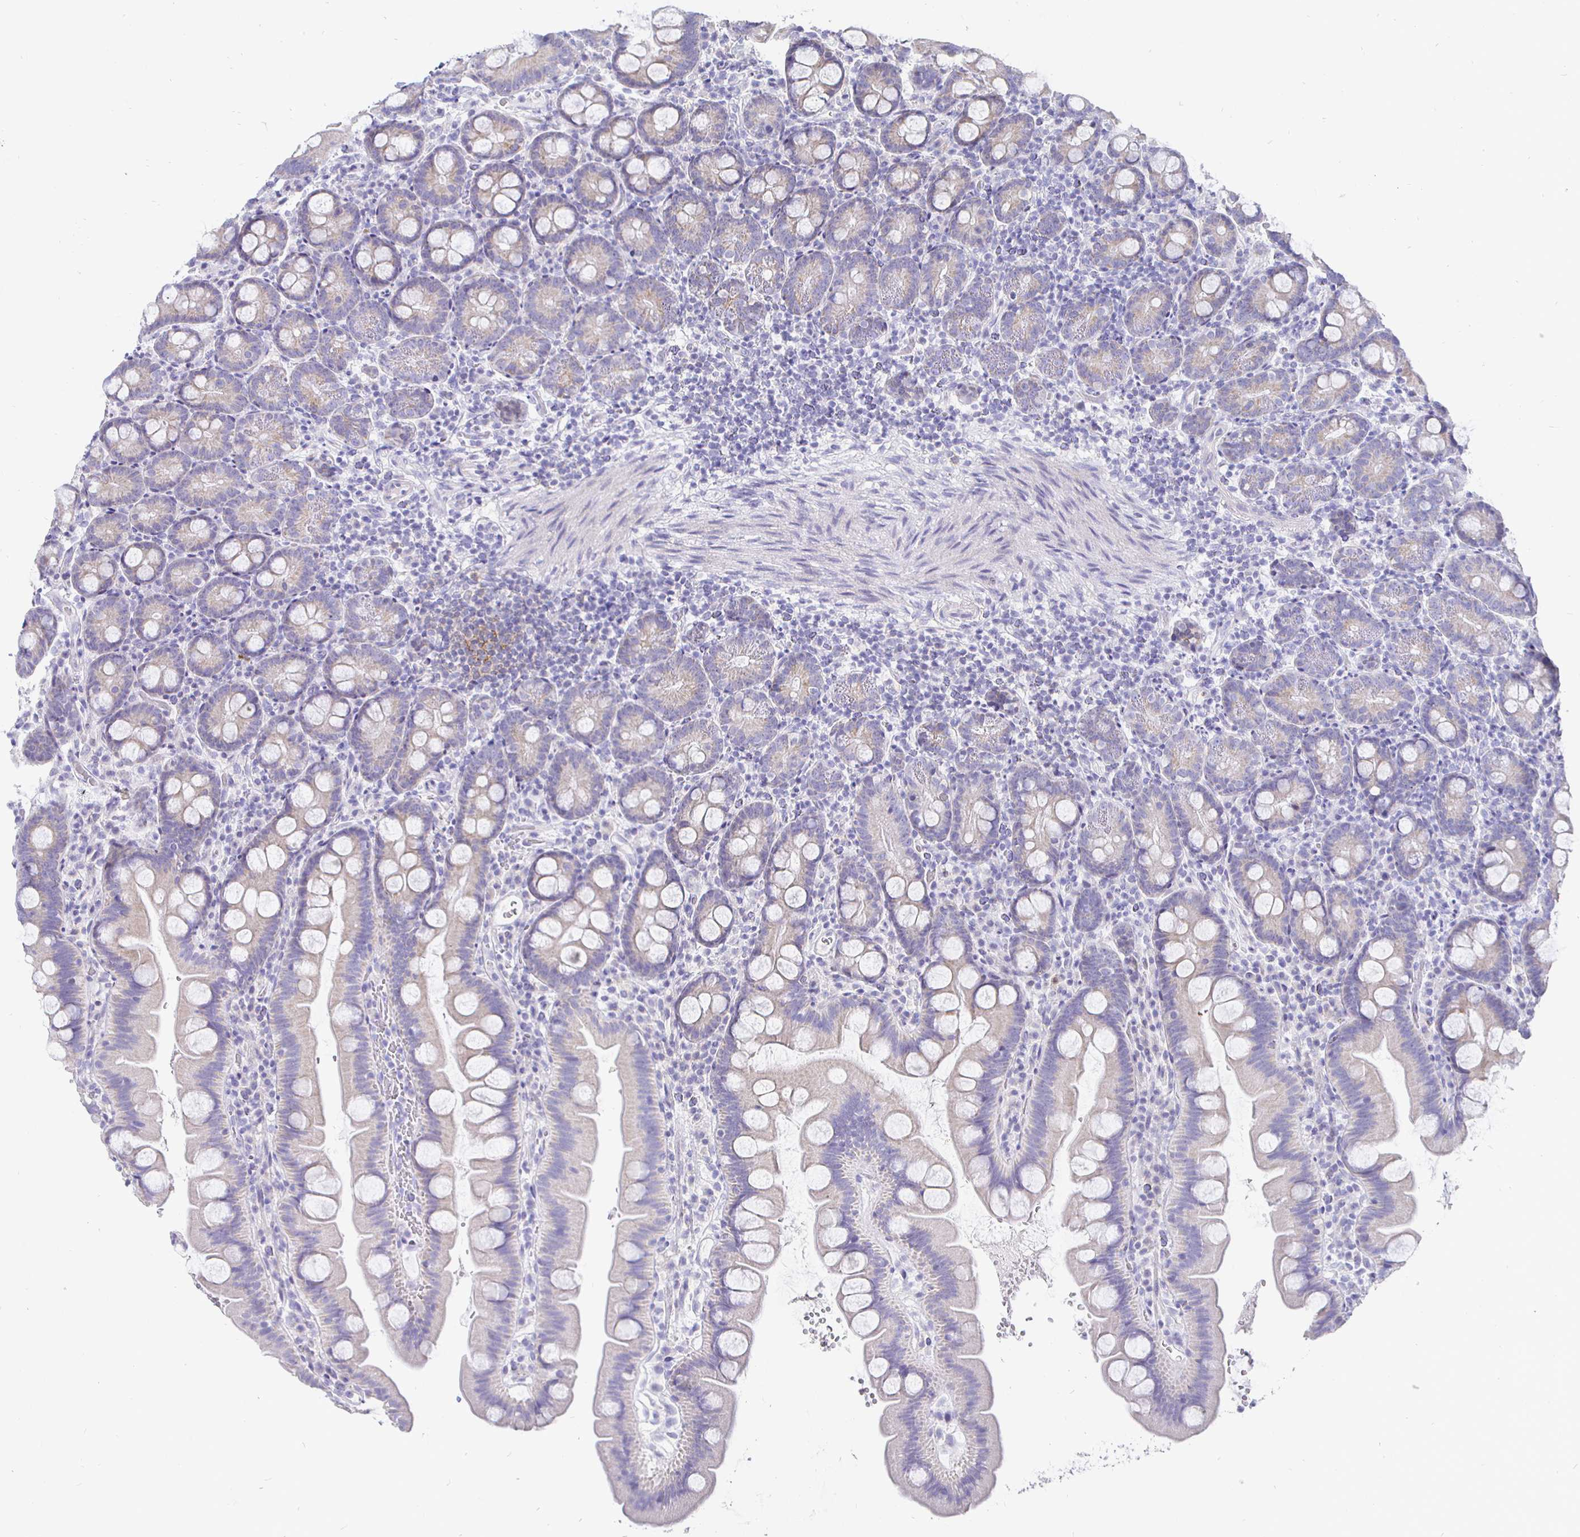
{"staining": {"intensity": "weak", "quantity": "<25%", "location": "cytoplasmic/membranous"}, "tissue": "small intestine", "cell_type": "Glandular cells", "image_type": "normal", "snomed": [{"axis": "morphology", "description": "Normal tissue, NOS"}, {"axis": "topography", "description": "Small intestine"}], "caption": "Human small intestine stained for a protein using immunohistochemistry exhibits no expression in glandular cells.", "gene": "CR2", "patient": {"sex": "female", "age": 68}}